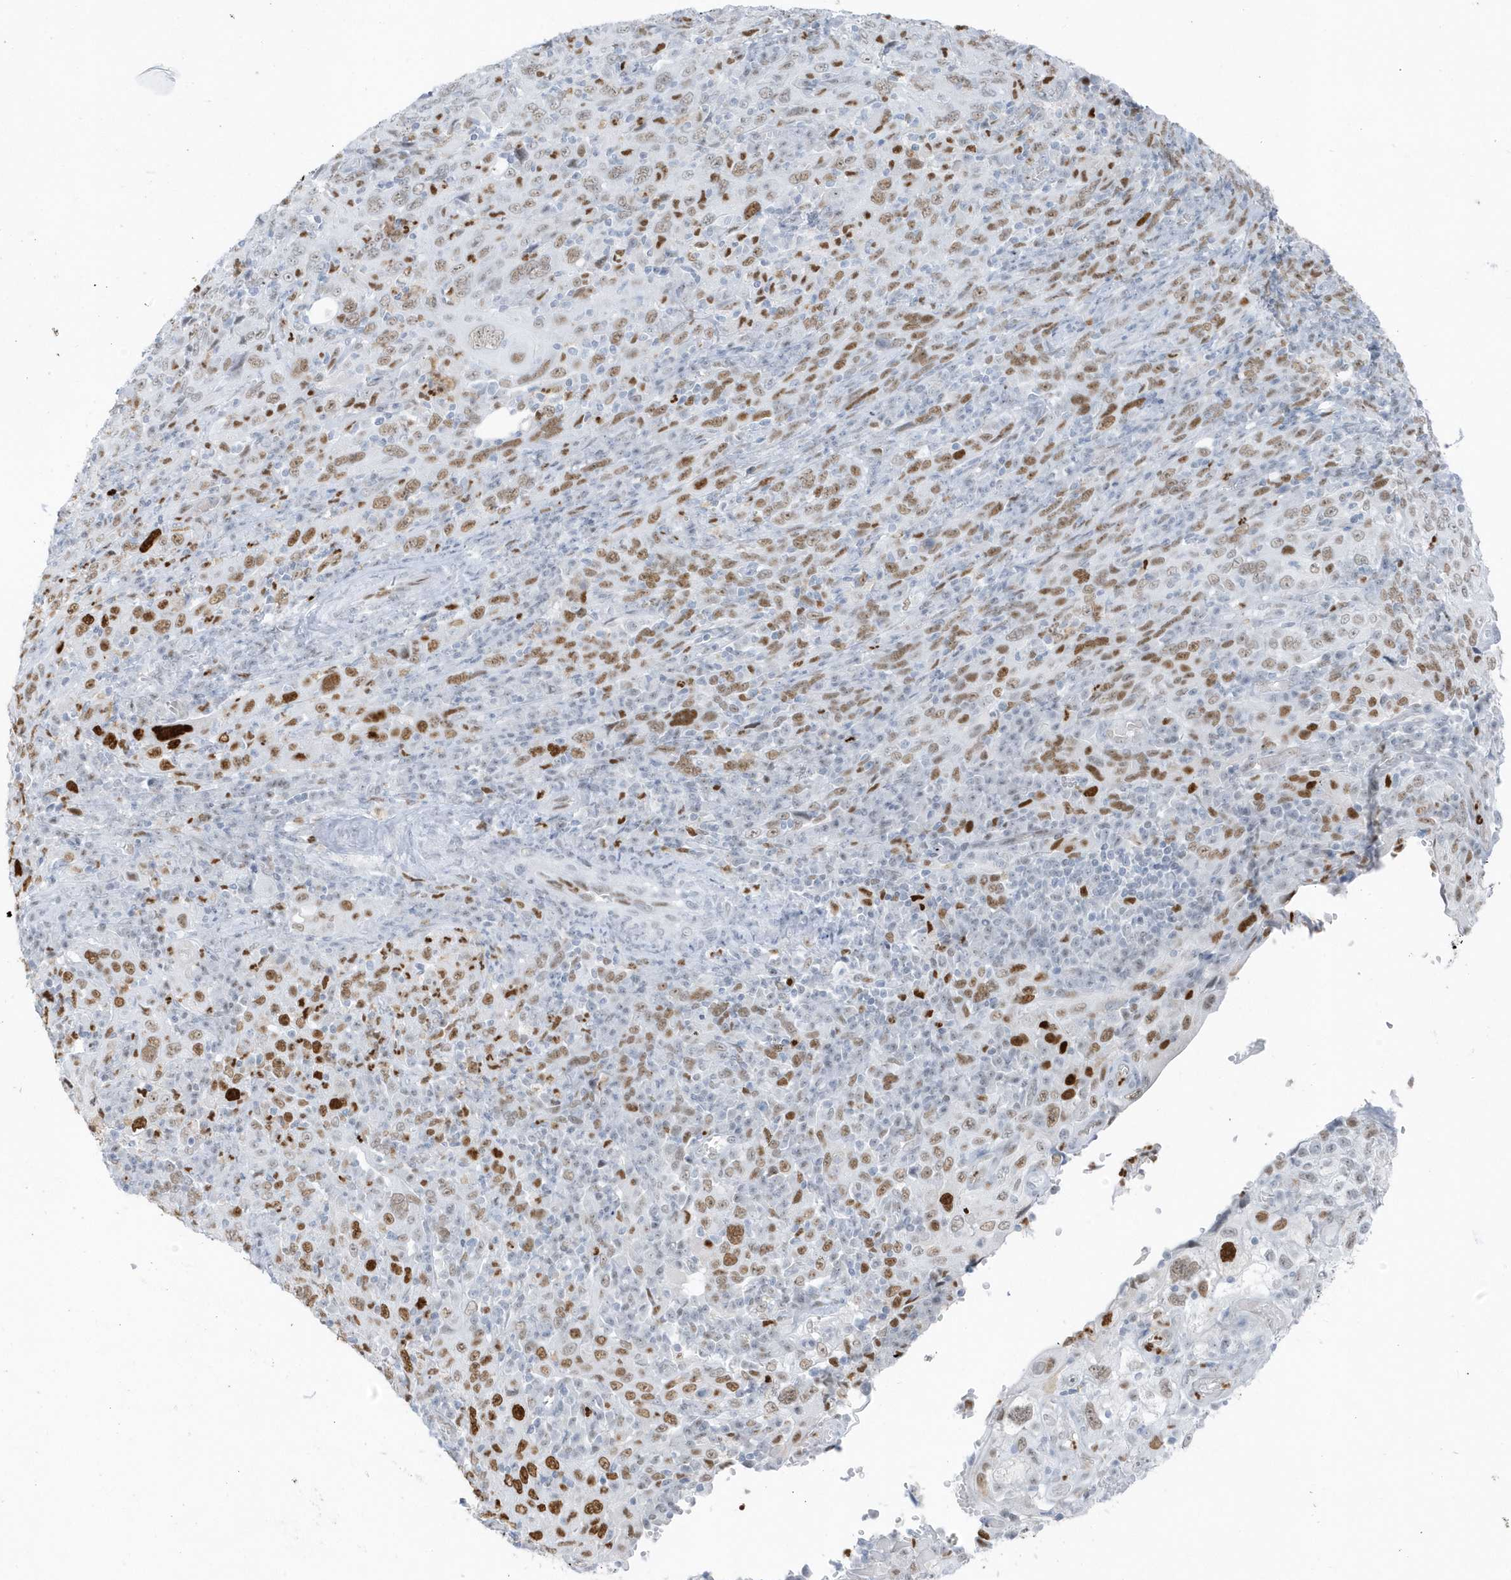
{"staining": {"intensity": "moderate", "quantity": ">75%", "location": "nuclear"}, "tissue": "cervical cancer", "cell_type": "Tumor cells", "image_type": "cancer", "snomed": [{"axis": "morphology", "description": "Squamous cell carcinoma, NOS"}, {"axis": "topography", "description": "Cervix"}], "caption": "Cervical cancer (squamous cell carcinoma) stained with a brown dye shows moderate nuclear positive positivity in approximately >75% of tumor cells.", "gene": "SMIM34", "patient": {"sex": "female", "age": 46}}